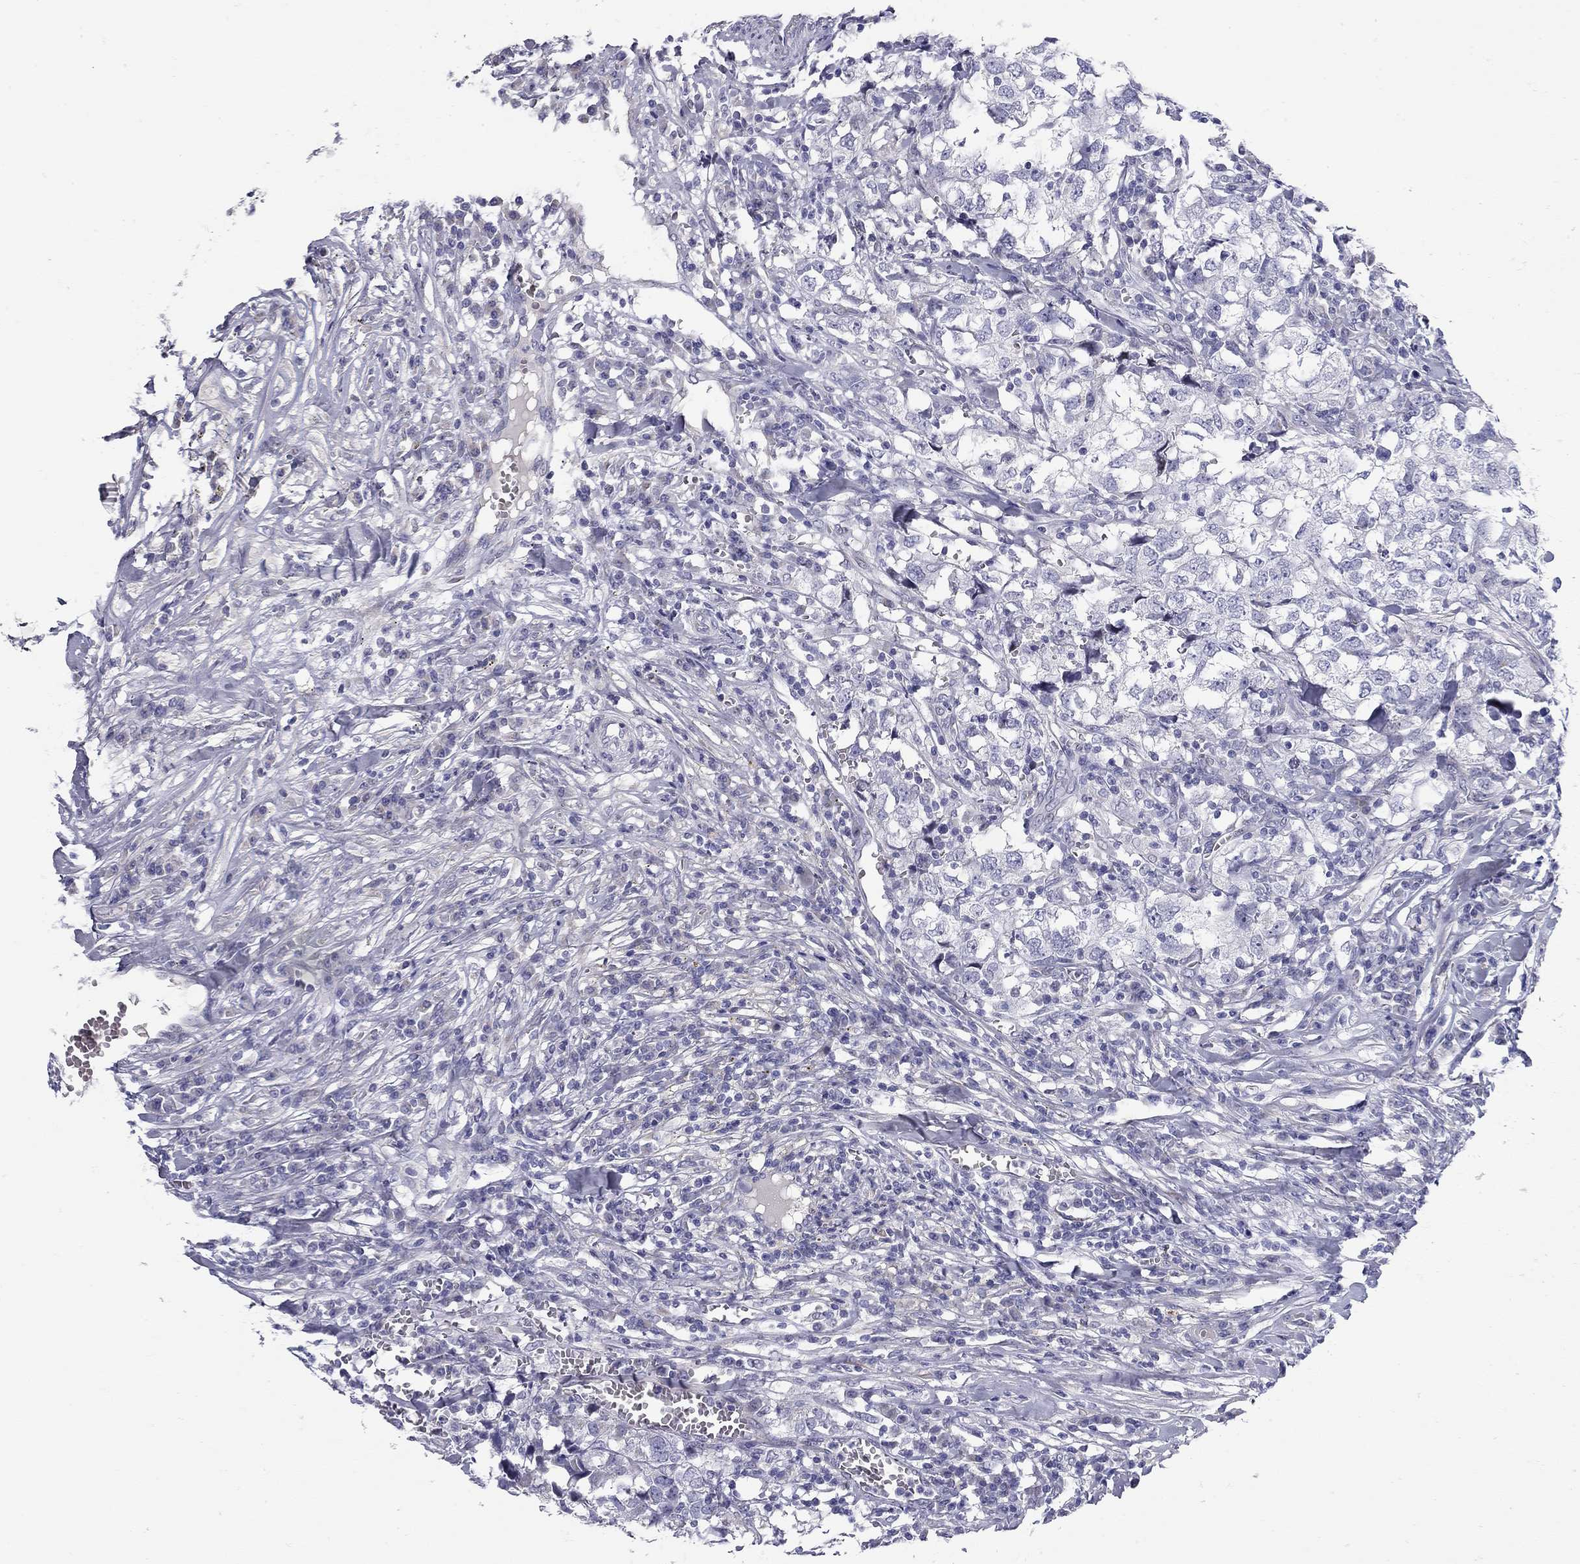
{"staining": {"intensity": "negative", "quantity": "none", "location": "none"}, "tissue": "breast cancer", "cell_type": "Tumor cells", "image_type": "cancer", "snomed": [{"axis": "morphology", "description": "Duct carcinoma"}, {"axis": "topography", "description": "Breast"}], "caption": "Tumor cells show no significant expression in intraductal carcinoma (breast). The staining was performed using DAB (3,3'-diaminobenzidine) to visualize the protein expression in brown, while the nuclei were stained in blue with hematoxylin (Magnification: 20x).", "gene": "C8orf88", "patient": {"sex": "female", "age": 30}}